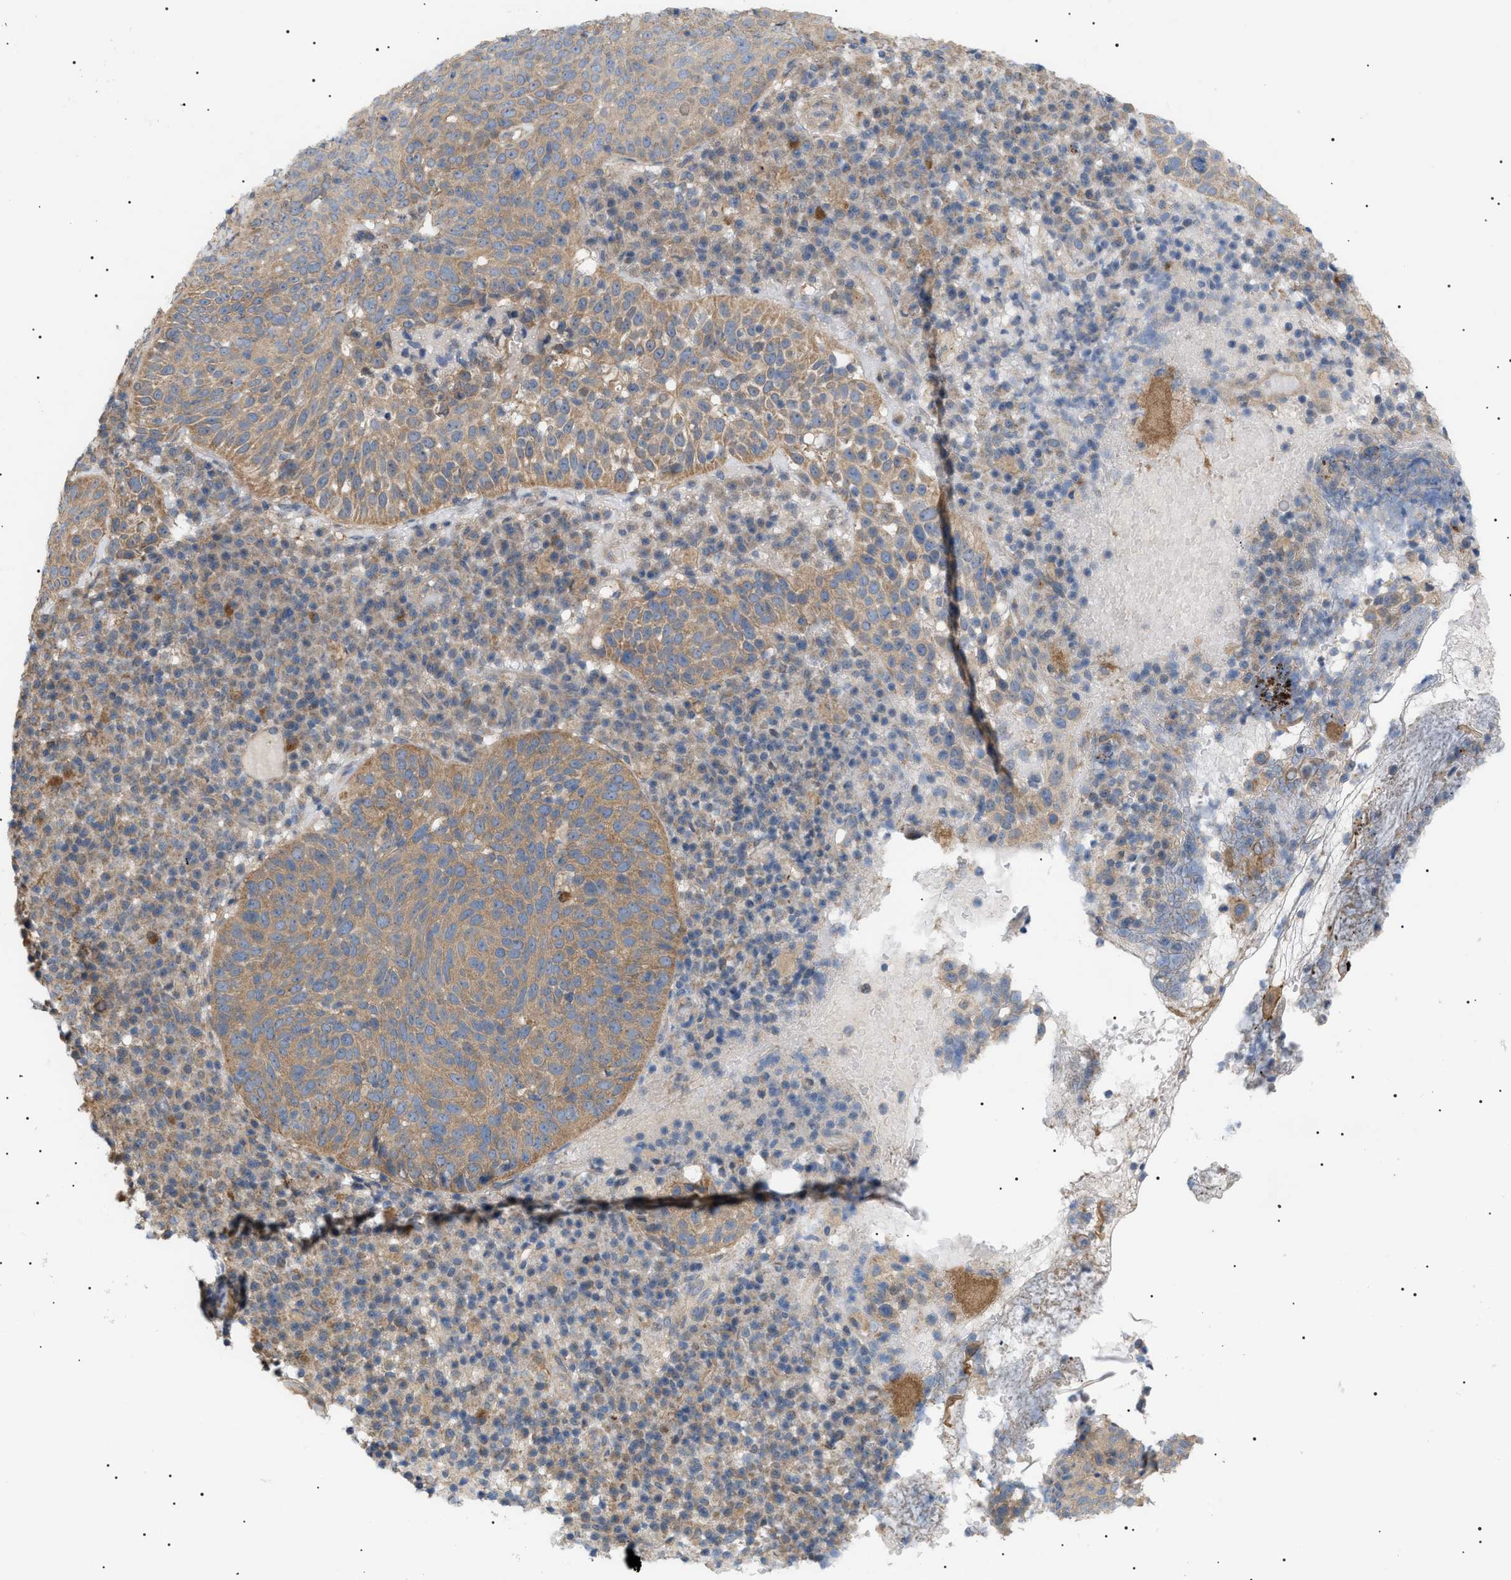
{"staining": {"intensity": "moderate", "quantity": ">75%", "location": "cytoplasmic/membranous"}, "tissue": "skin cancer", "cell_type": "Tumor cells", "image_type": "cancer", "snomed": [{"axis": "morphology", "description": "Squamous cell carcinoma in situ, NOS"}, {"axis": "morphology", "description": "Squamous cell carcinoma, NOS"}, {"axis": "topography", "description": "Skin"}], "caption": "Immunohistochemical staining of human skin cancer shows moderate cytoplasmic/membranous protein staining in about >75% of tumor cells. Immunohistochemistry stains the protein in brown and the nuclei are stained blue.", "gene": "IRS2", "patient": {"sex": "male", "age": 93}}